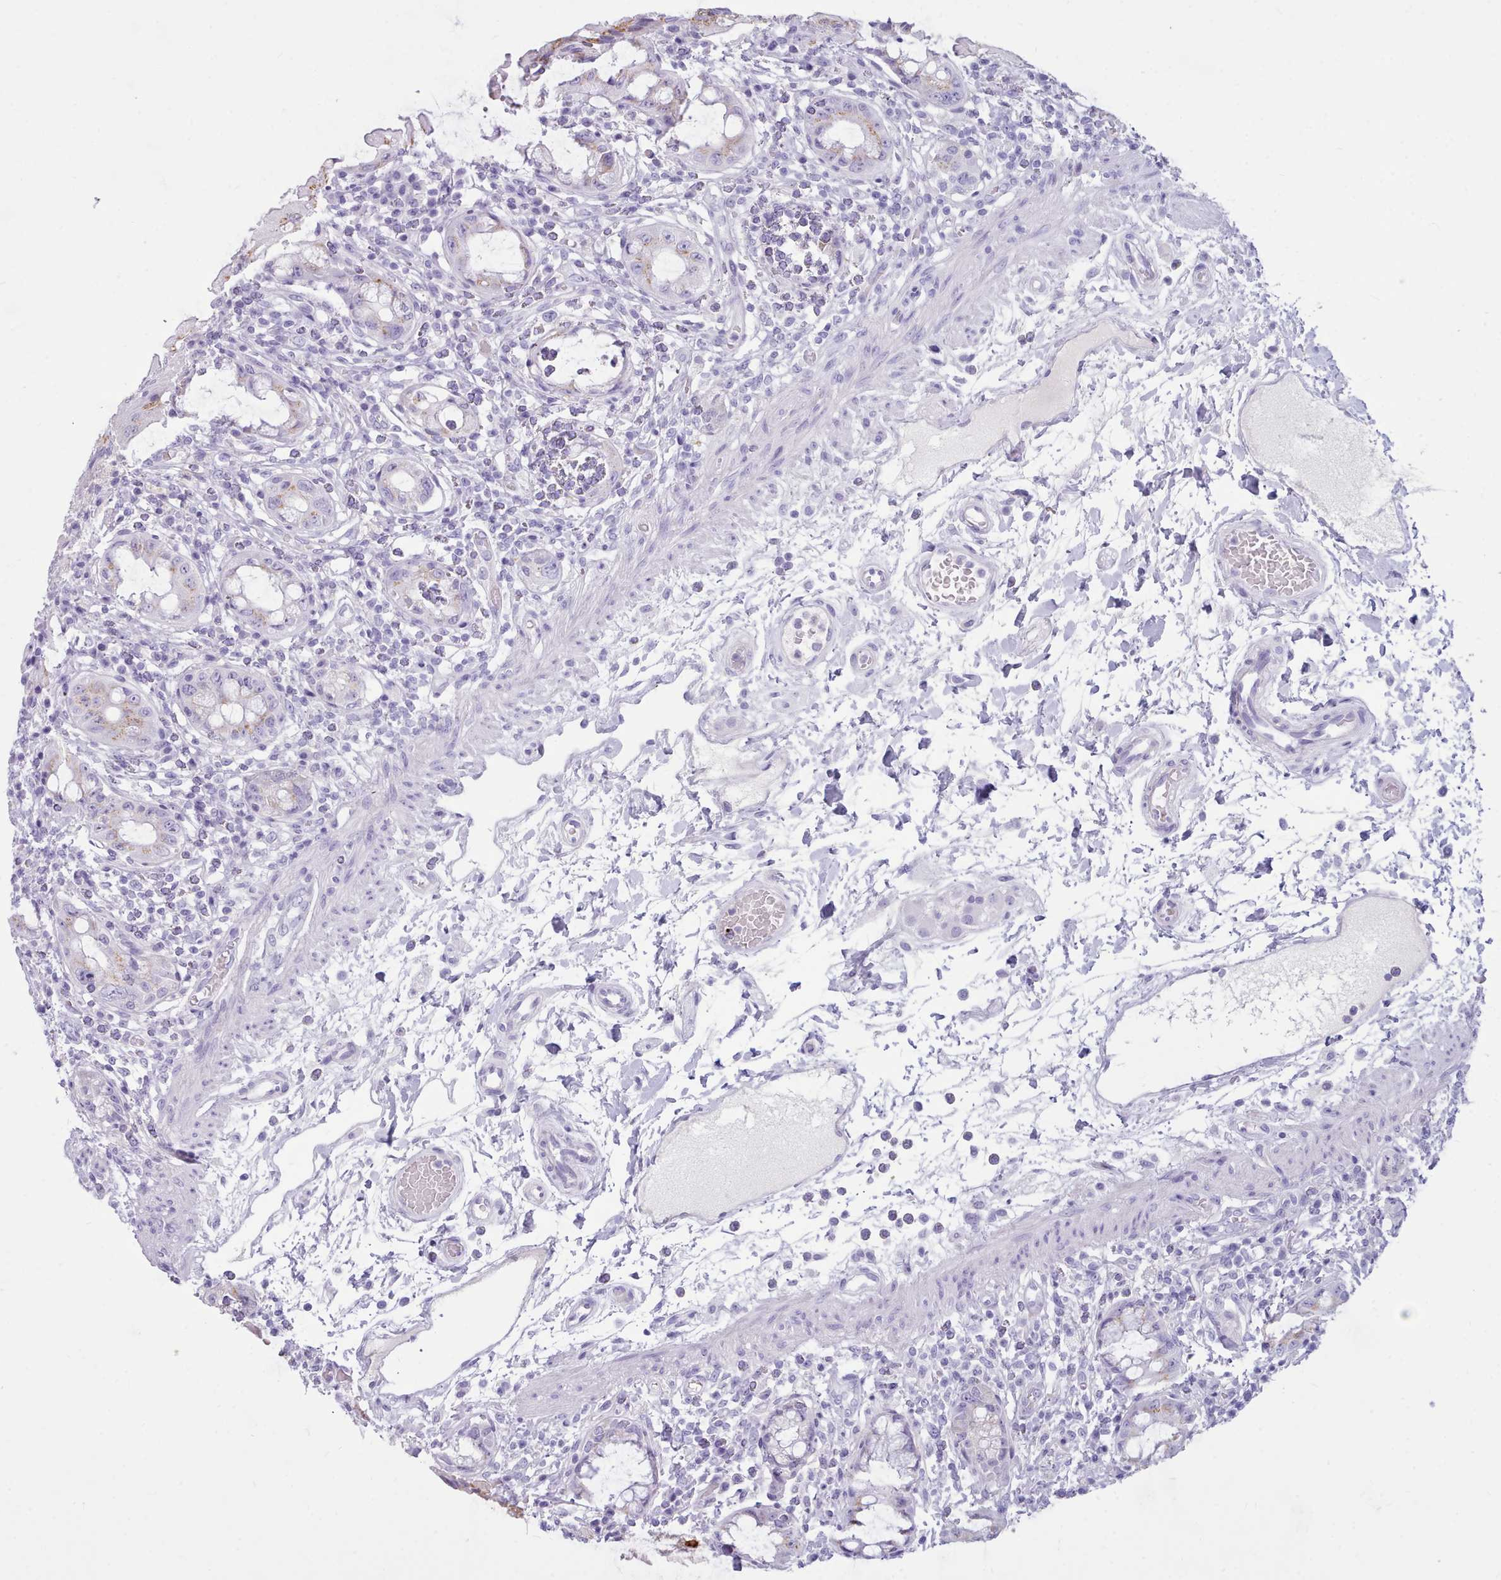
{"staining": {"intensity": "moderate", "quantity": "<25%", "location": "cytoplasmic/membranous"}, "tissue": "rectum", "cell_type": "Glandular cells", "image_type": "normal", "snomed": [{"axis": "morphology", "description": "Normal tissue, NOS"}, {"axis": "topography", "description": "Rectum"}], "caption": "Immunohistochemical staining of normal human rectum demonstrates low levels of moderate cytoplasmic/membranous positivity in approximately <25% of glandular cells.", "gene": "NKX1", "patient": {"sex": "female", "age": 57}}